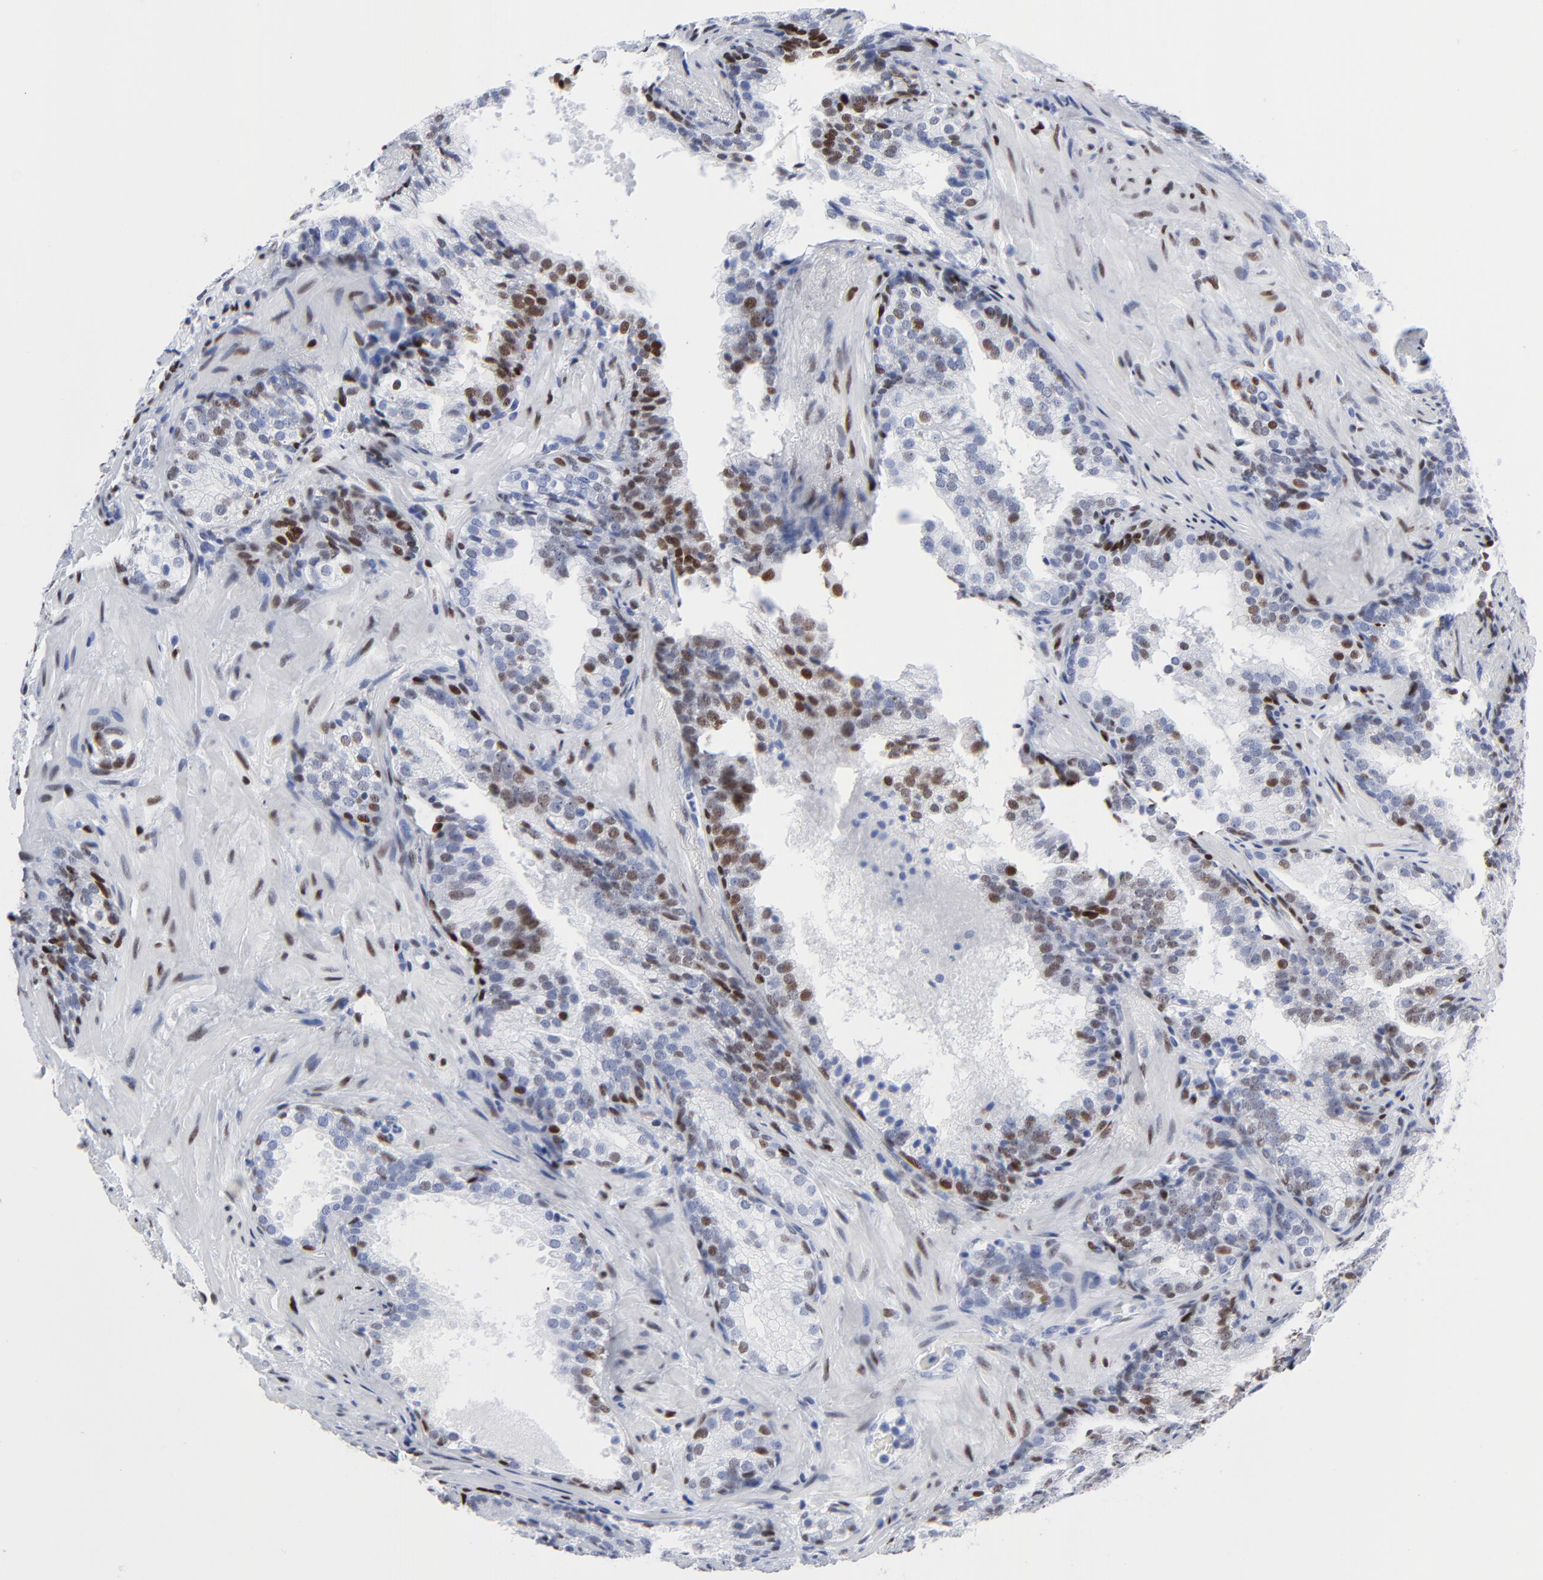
{"staining": {"intensity": "moderate", "quantity": "25%-75%", "location": "nuclear"}, "tissue": "prostate cancer", "cell_type": "Tumor cells", "image_type": "cancer", "snomed": [{"axis": "morphology", "description": "Adenocarcinoma, Low grade"}, {"axis": "topography", "description": "Prostate"}], "caption": "DAB (3,3'-diaminobenzidine) immunohistochemical staining of prostate cancer reveals moderate nuclear protein expression in about 25%-75% of tumor cells.", "gene": "JUN", "patient": {"sex": "male", "age": 69}}